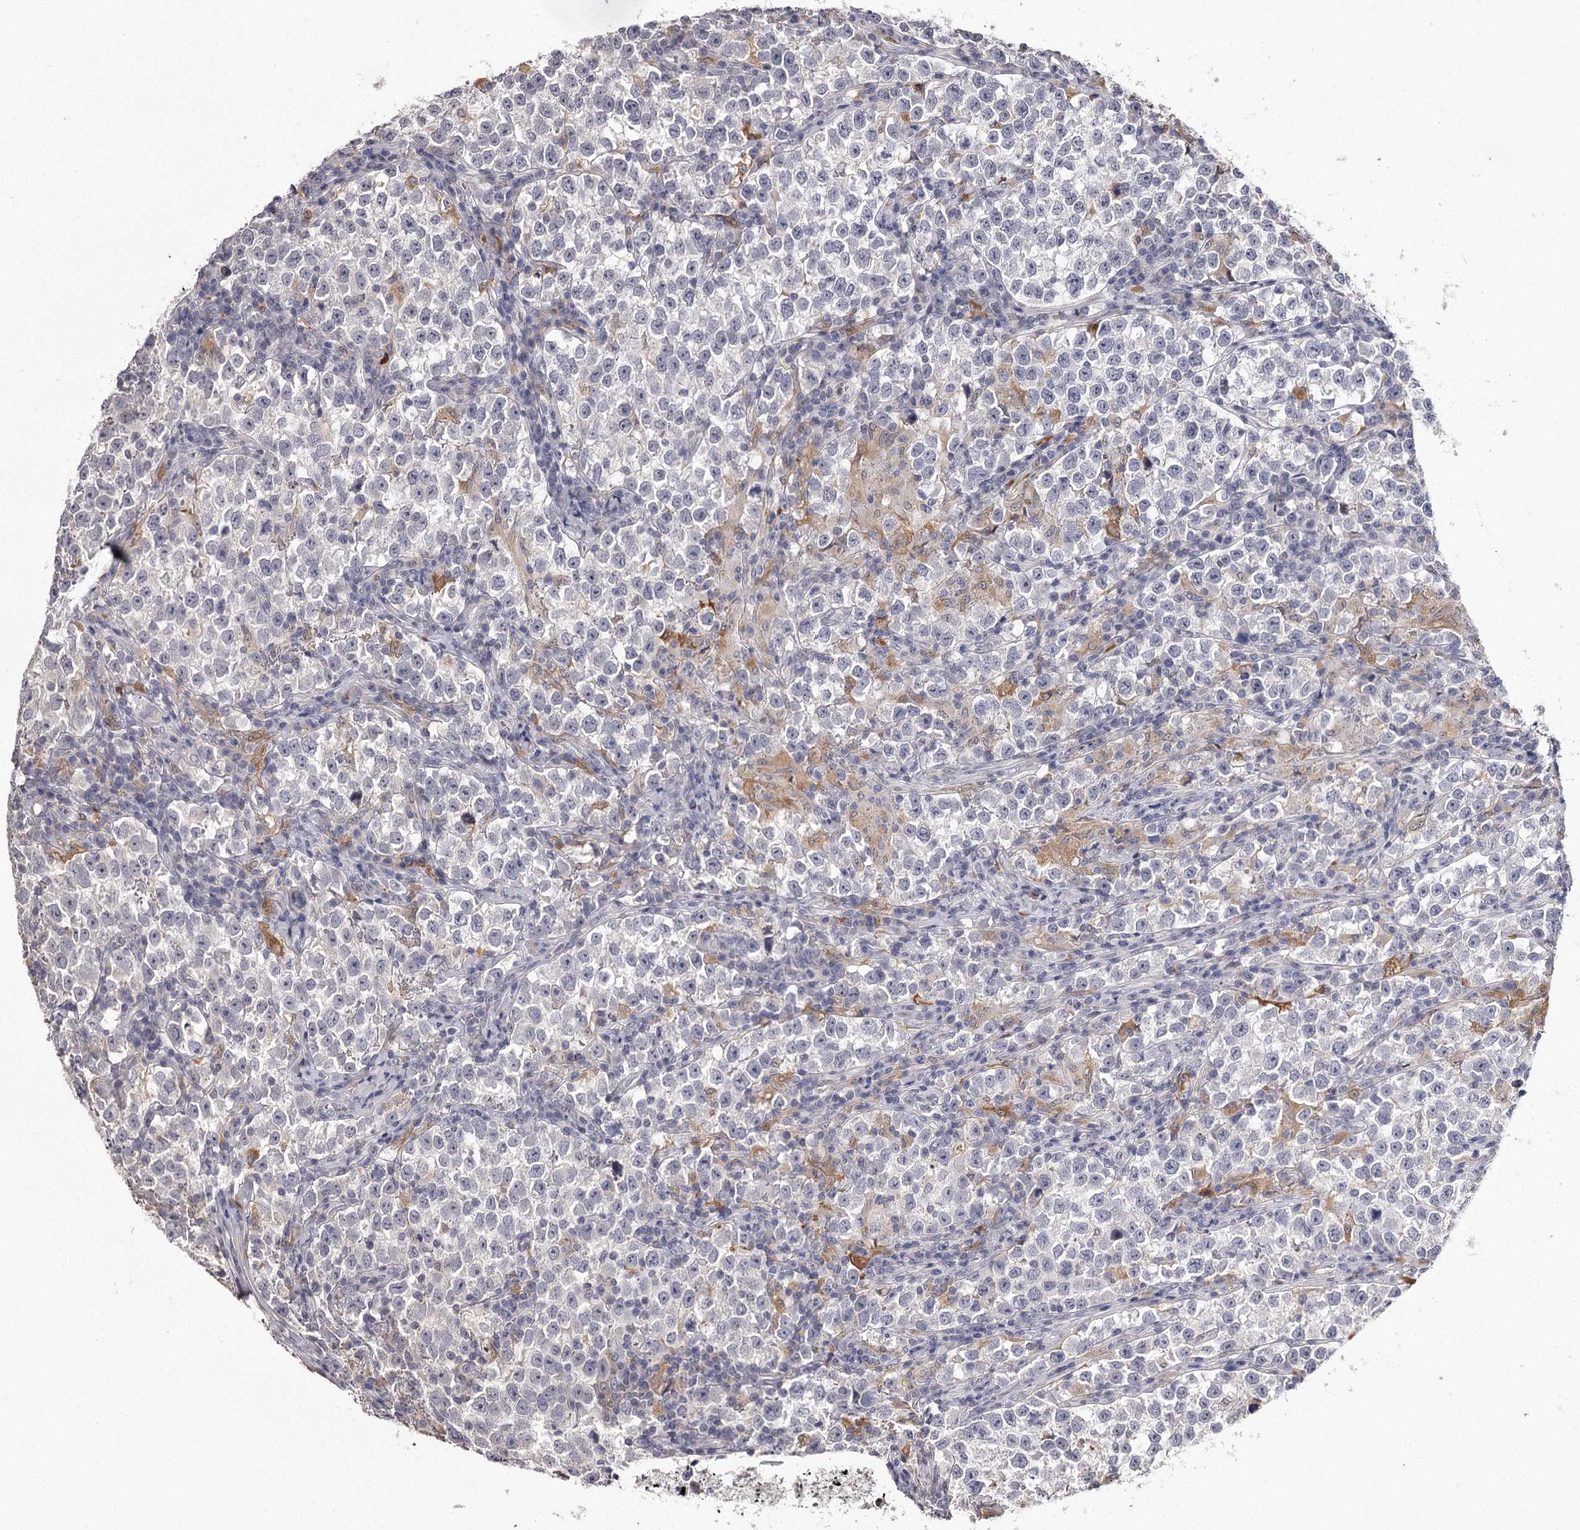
{"staining": {"intensity": "negative", "quantity": "none", "location": "none"}, "tissue": "testis cancer", "cell_type": "Tumor cells", "image_type": "cancer", "snomed": [{"axis": "morphology", "description": "Normal tissue, NOS"}, {"axis": "morphology", "description": "Seminoma, NOS"}, {"axis": "topography", "description": "Testis"}], "caption": "This is a histopathology image of immunohistochemistry (IHC) staining of seminoma (testis), which shows no expression in tumor cells.", "gene": "SLC32A1", "patient": {"sex": "male", "age": 43}}